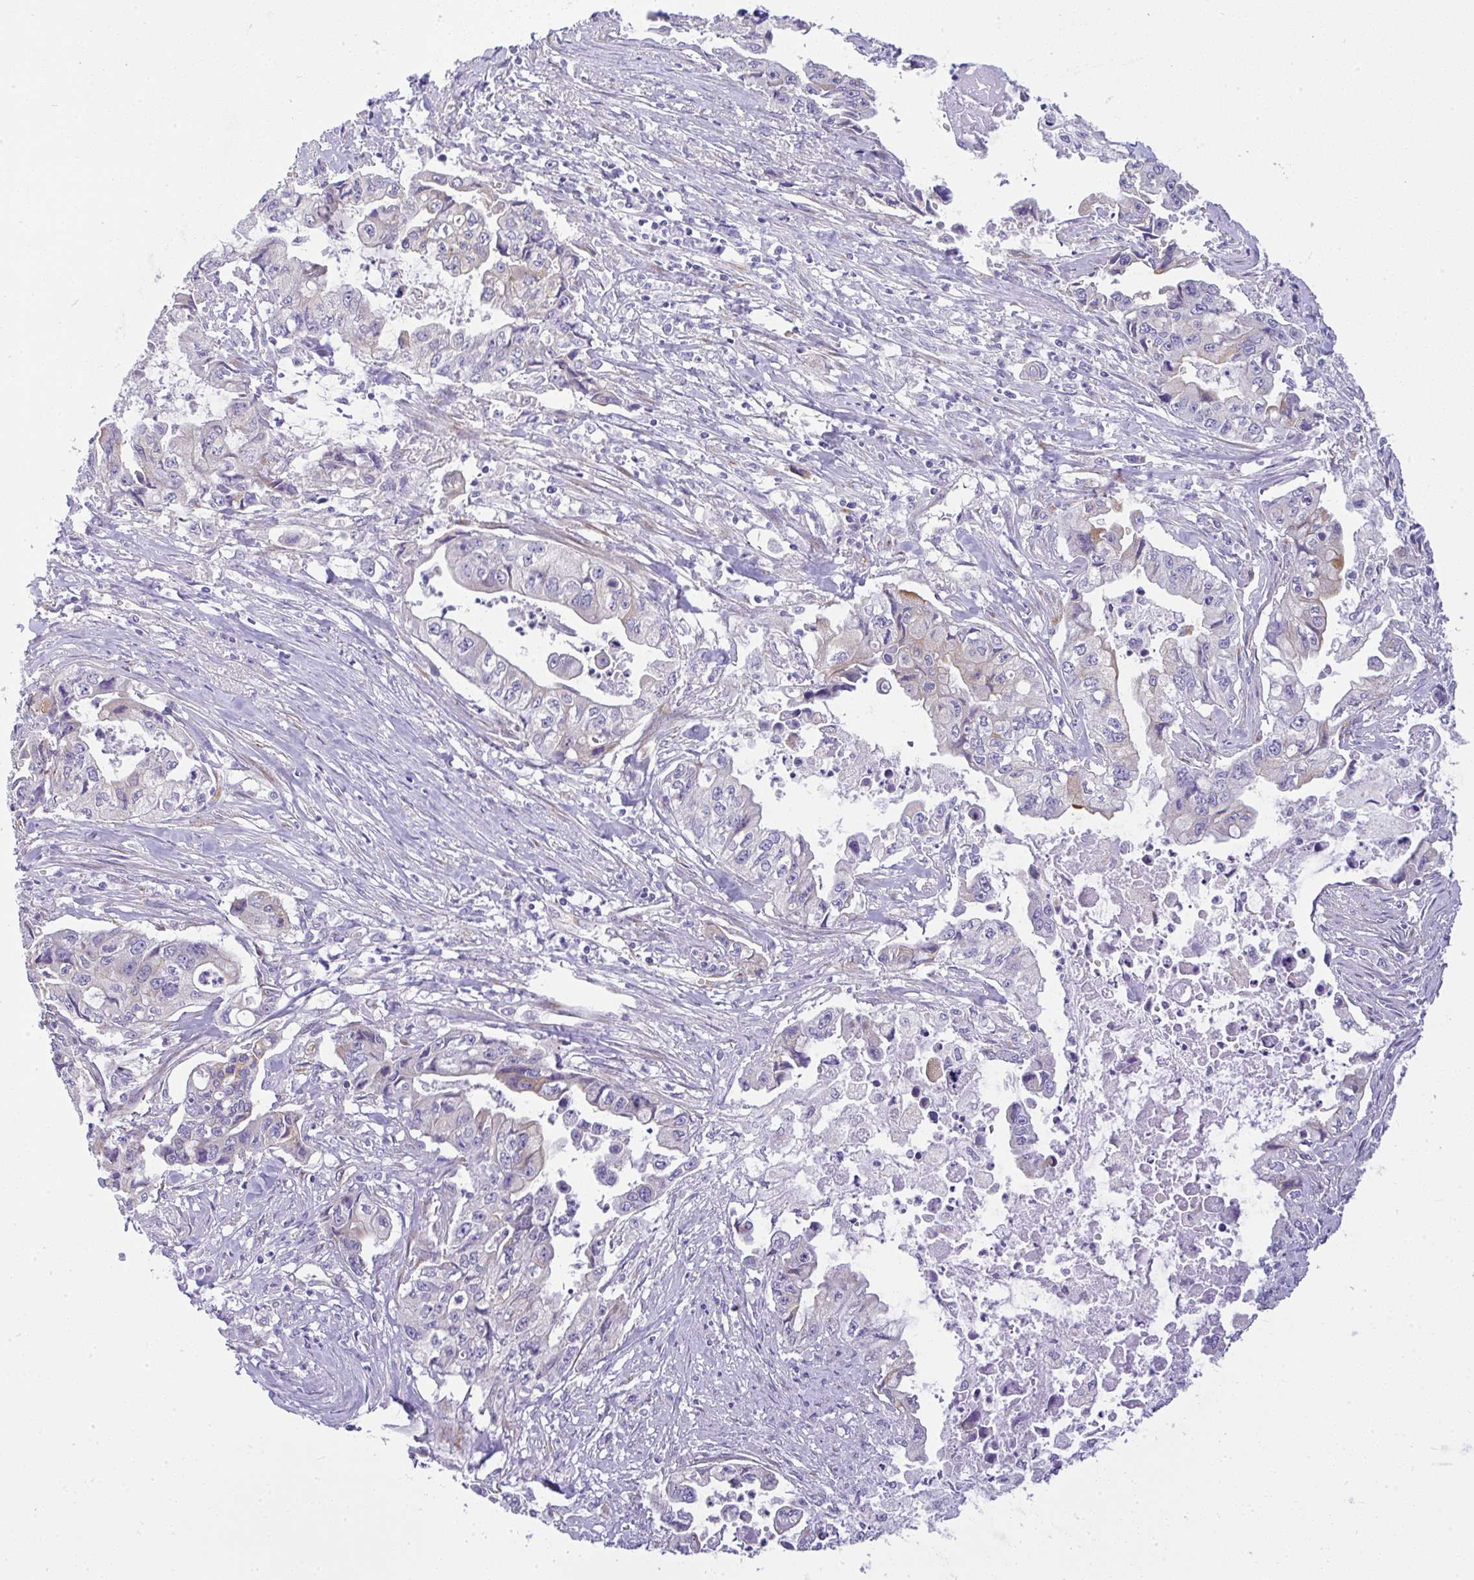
{"staining": {"intensity": "negative", "quantity": "none", "location": "none"}, "tissue": "pancreatic cancer", "cell_type": "Tumor cells", "image_type": "cancer", "snomed": [{"axis": "morphology", "description": "Adenocarcinoma, NOS"}, {"axis": "topography", "description": "Pancreas"}], "caption": "This is a micrograph of immunohistochemistry (IHC) staining of pancreatic cancer, which shows no positivity in tumor cells.", "gene": "FAM177A1", "patient": {"sex": "male", "age": 66}}